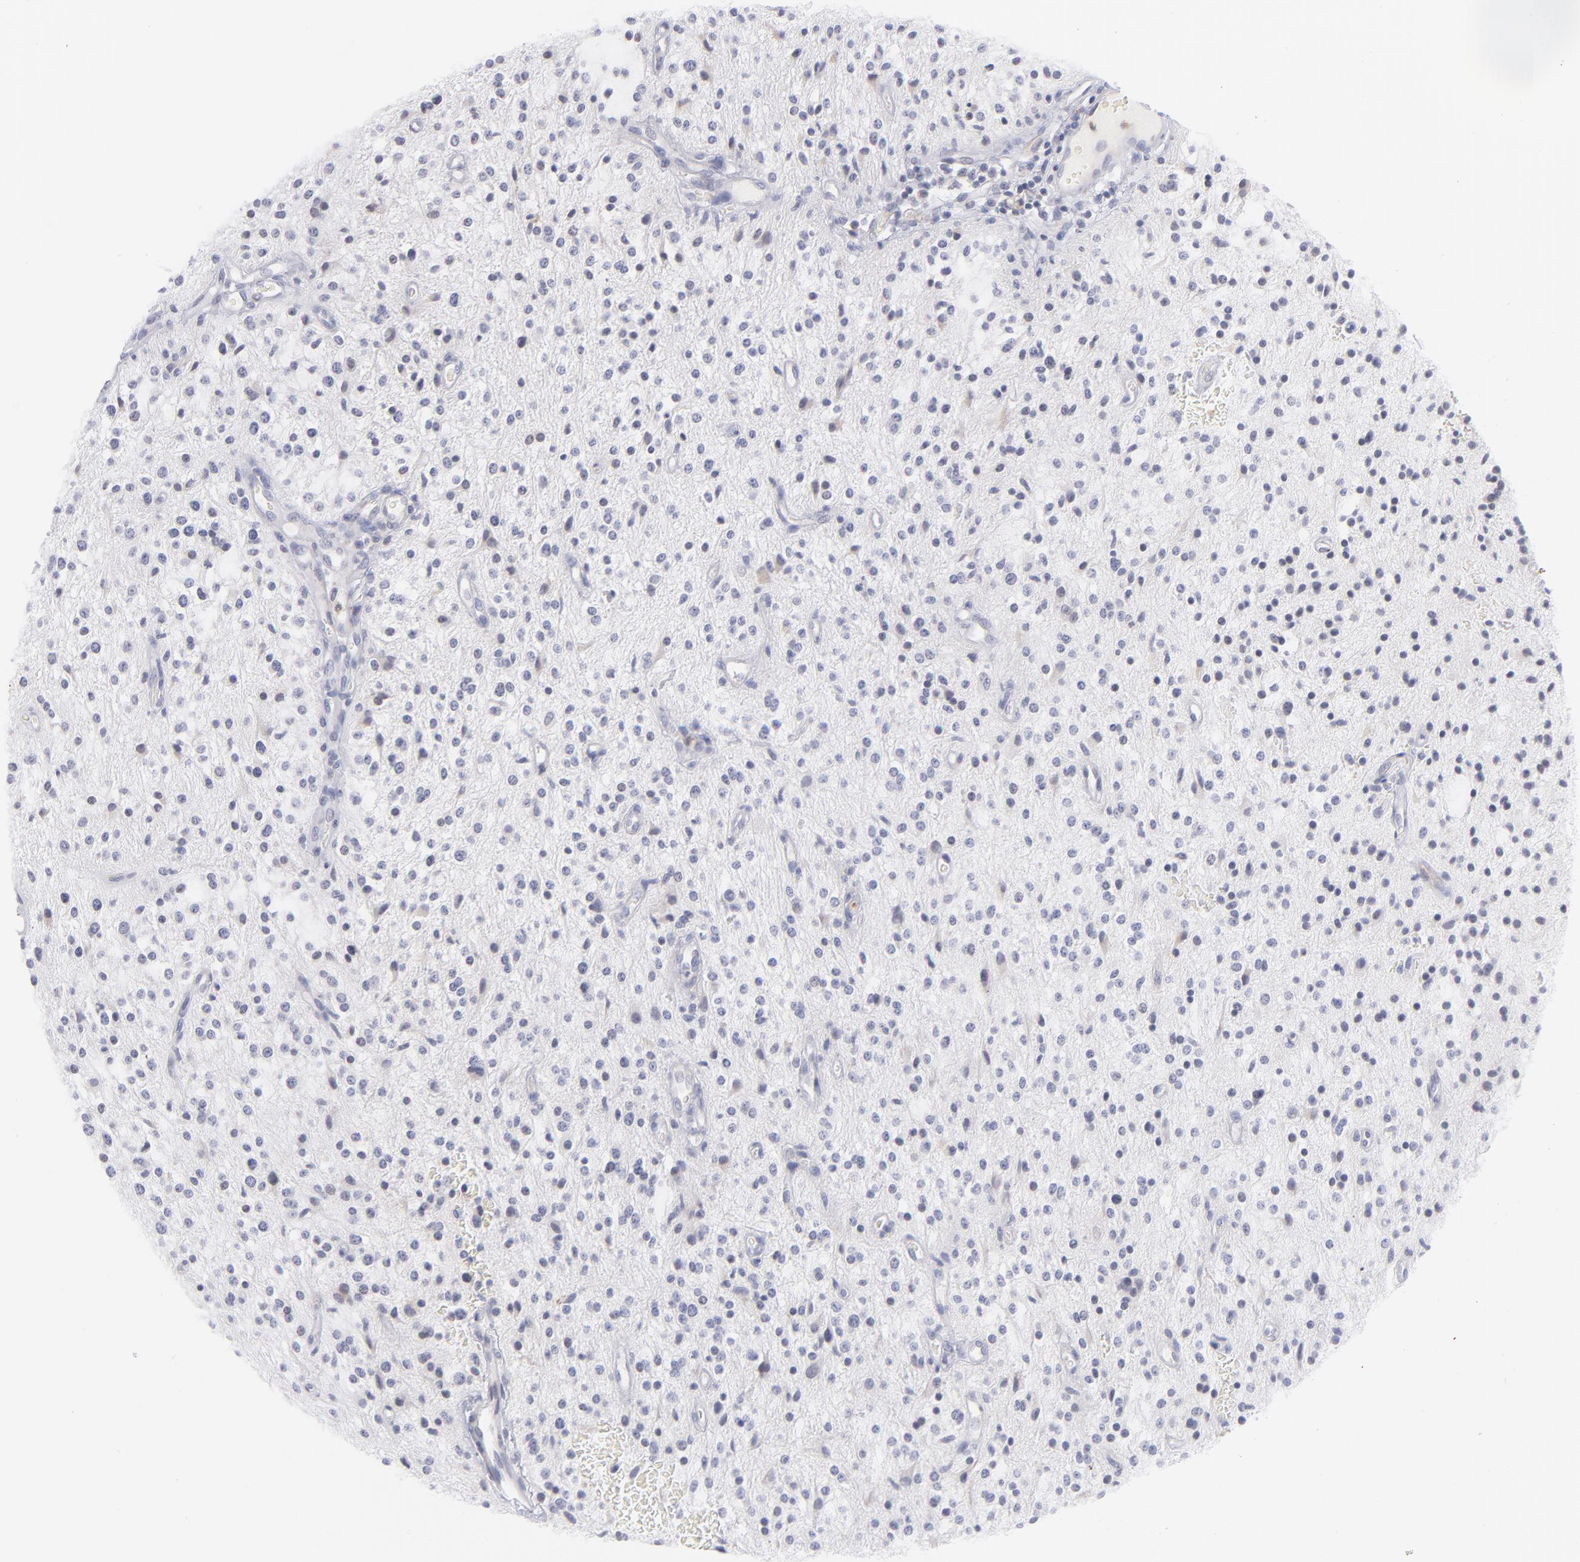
{"staining": {"intensity": "weak", "quantity": "<25%", "location": "cytoplasmic/membranous"}, "tissue": "glioma", "cell_type": "Tumor cells", "image_type": "cancer", "snomed": [{"axis": "morphology", "description": "Glioma, malignant, NOS"}, {"axis": "topography", "description": "Cerebellum"}], "caption": "An image of glioma stained for a protein demonstrates no brown staining in tumor cells.", "gene": "MTHFD2", "patient": {"sex": "female", "age": 10}}